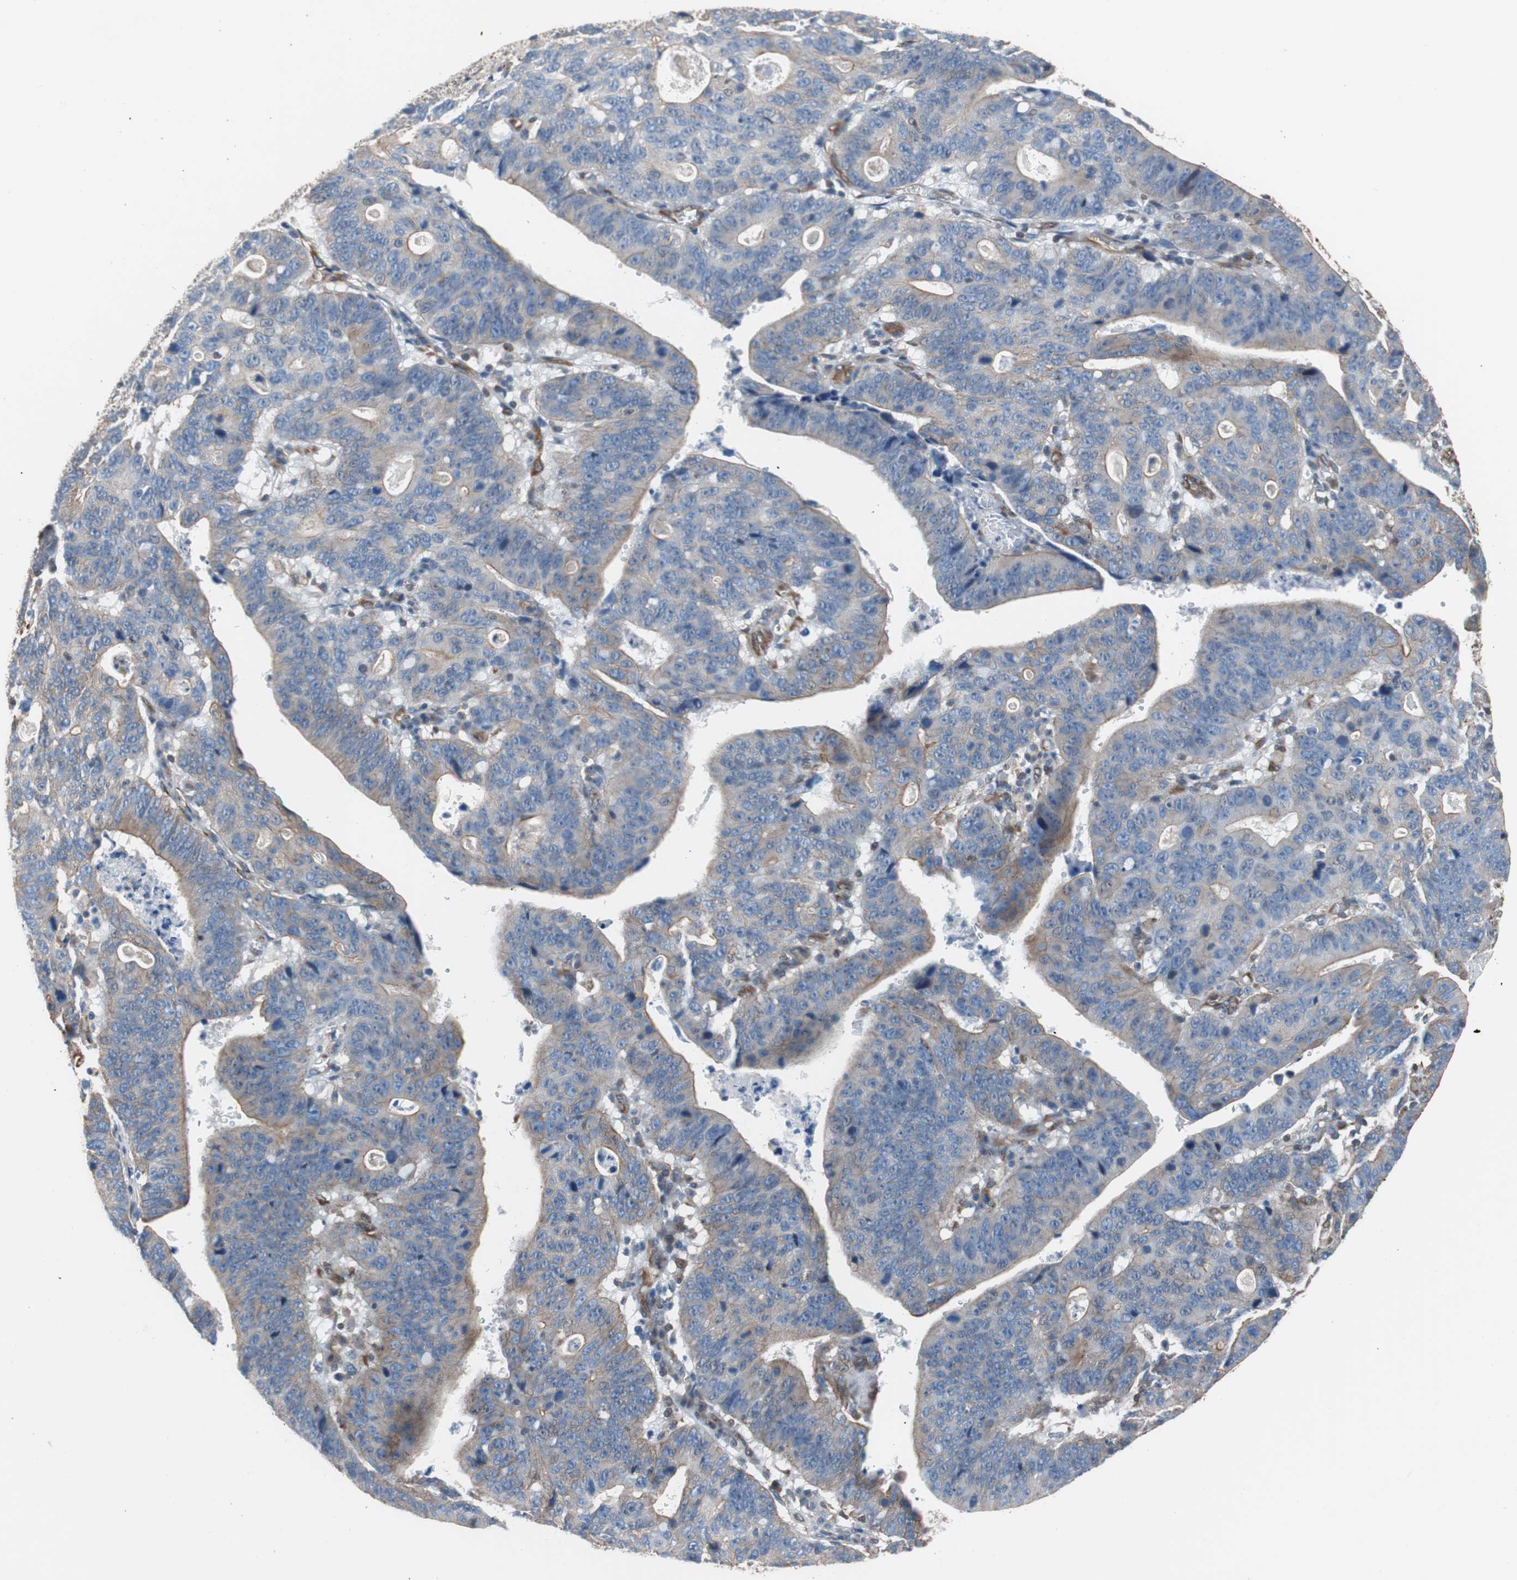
{"staining": {"intensity": "weak", "quantity": "25%-75%", "location": "cytoplasmic/membranous"}, "tissue": "stomach cancer", "cell_type": "Tumor cells", "image_type": "cancer", "snomed": [{"axis": "morphology", "description": "Adenocarcinoma, NOS"}, {"axis": "topography", "description": "Stomach"}], "caption": "Stomach adenocarcinoma tissue displays weak cytoplasmic/membranous positivity in approximately 25%-75% of tumor cells The staining was performed using DAB (3,3'-diaminobenzidine), with brown indicating positive protein expression. Nuclei are stained blue with hematoxylin.", "gene": "KIF3B", "patient": {"sex": "male", "age": 59}}